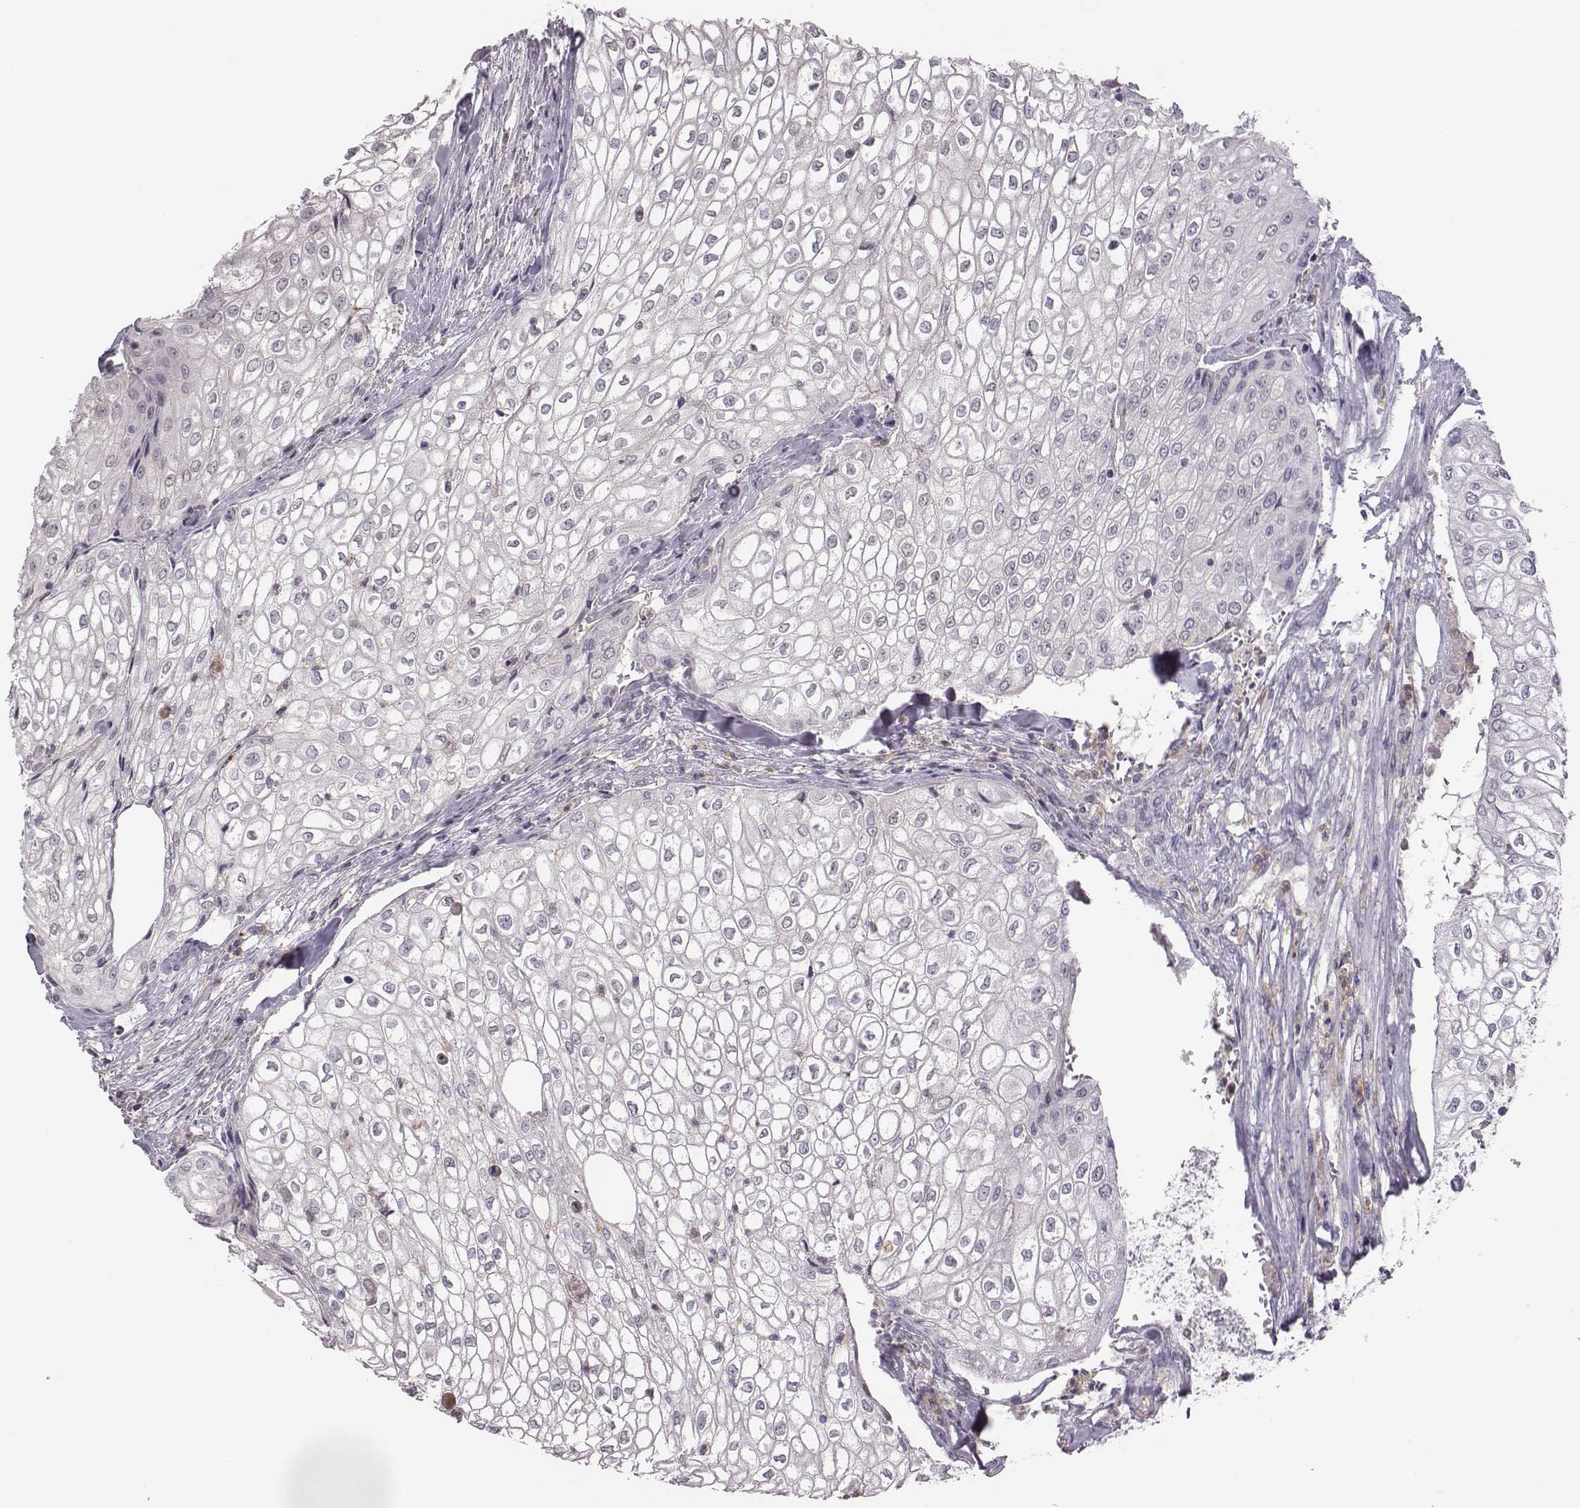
{"staining": {"intensity": "negative", "quantity": "none", "location": "none"}, "tissue": "urothelial cancer", "cell_type": "Tumor cells", "image_type": "cancer", "snomed": [{"axis": "morphology", "description": "Urothelial carcinoma, High grade"}, {"axis": "topography", "description": "Urinary bladder"}], "caption": "IHC photomicrograph of urothelial carcinoma (high-grade) stained for a protein (brown), which reveals no positivity in tumor cells. (DAB IHC visualized using brightfield microscopy, high magnification).", "gene": "KMO", "patient": {"sex": "male", "age": 62}}